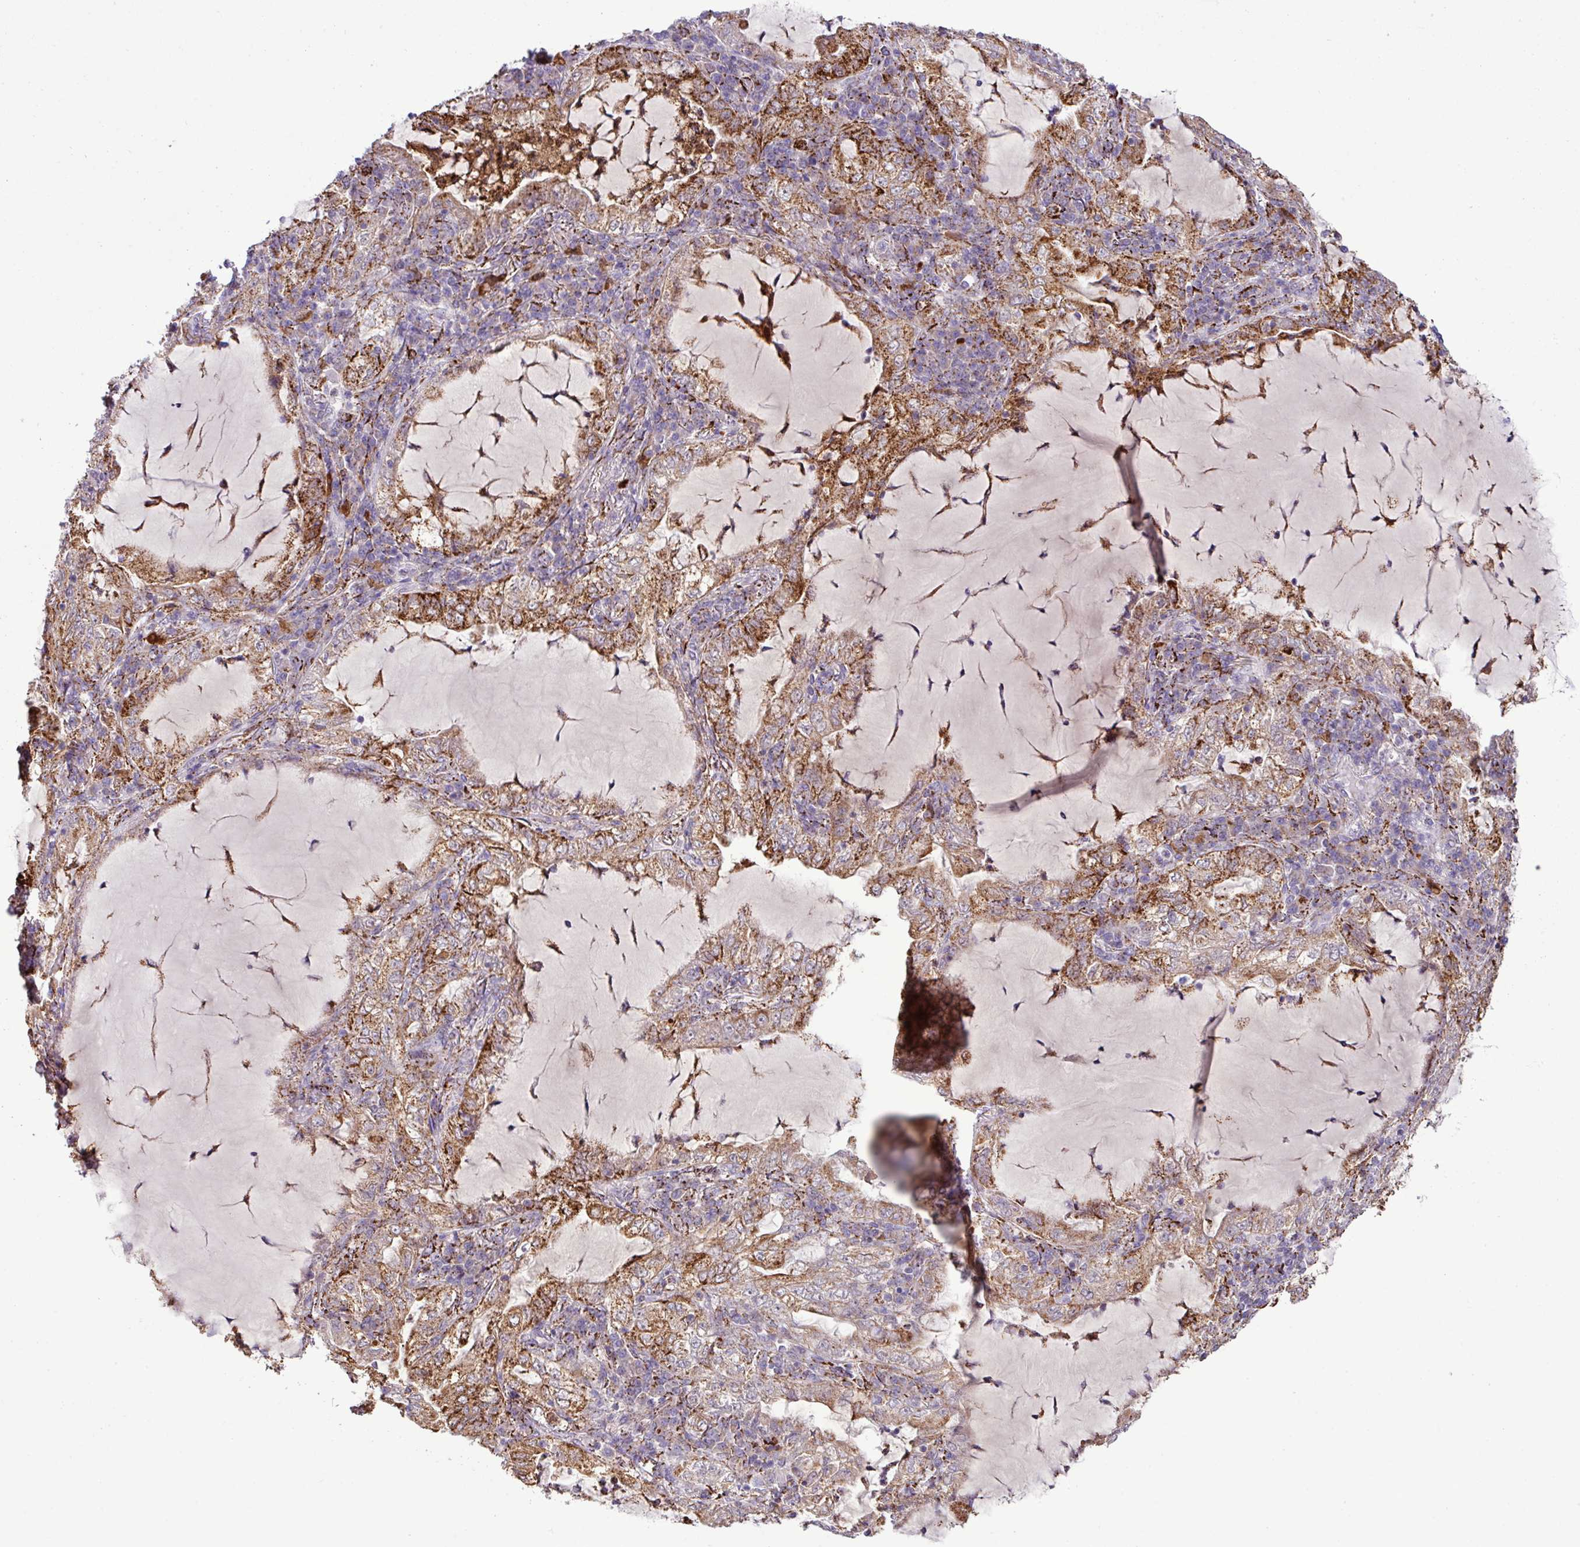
{"staining": {"intensity": "moderate", "quantity": ">75%", "location": "cytoplasmic/membranous"}, "tissue": "lung cancer", "cell_type": "Tumor cells", "image_type": "cancer", "snomed": [{"axis": "morphology", "description": "Adenocarcinoma, NOS"}, {"axis": "topography", "description": "Lung"}], "caption": "Tumor cells show medium levels of moderate cytoplasmic/membranous expression in about >75% of cells in human lung cancer. The protein is shown in brown color, while the nuclei are stained blue.", "gene": "SGPP1", "patient": {"sex": "female", "age": 73}}